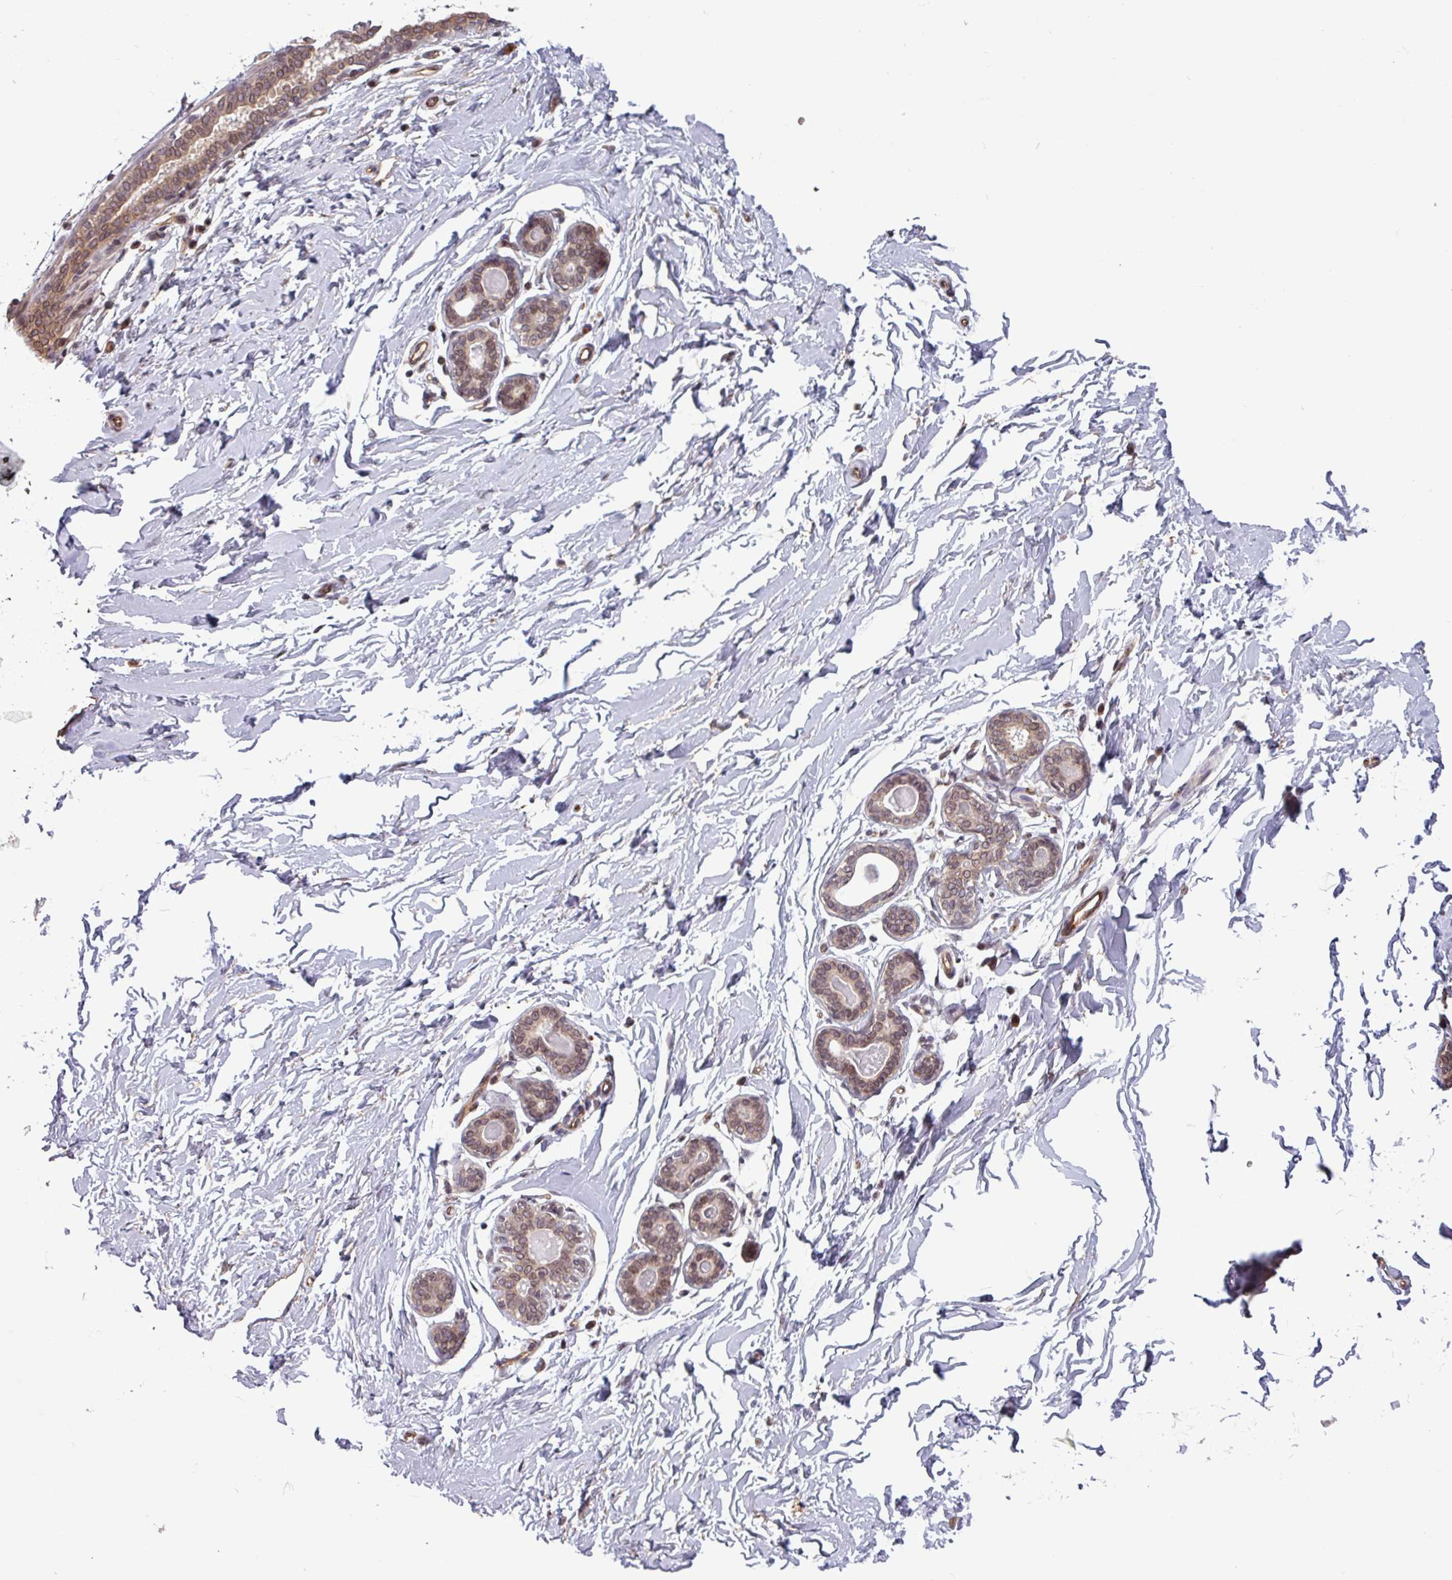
{"staining": {"intensity": "negative", "quantity": "none", "location": "none"}, "tissue": "breast", "cell_type": "Adipocytes", "image_type": "normal", "snomed": [{"axis": "morphology", "description": "Normal tissue, NOS"}, {"axis": "topography", "description": "Breast"}], "caption": "Immunohistochemistry (IHC) of unremarkable breast reveals no expression in adipocytes. (DAB (3,3'-diaminobenzidine) immunohistochemistry (IHC) with hematoxylin counter stain).", "gene": "RBM4B", "patient": {"sex": "female", "age": 23}}